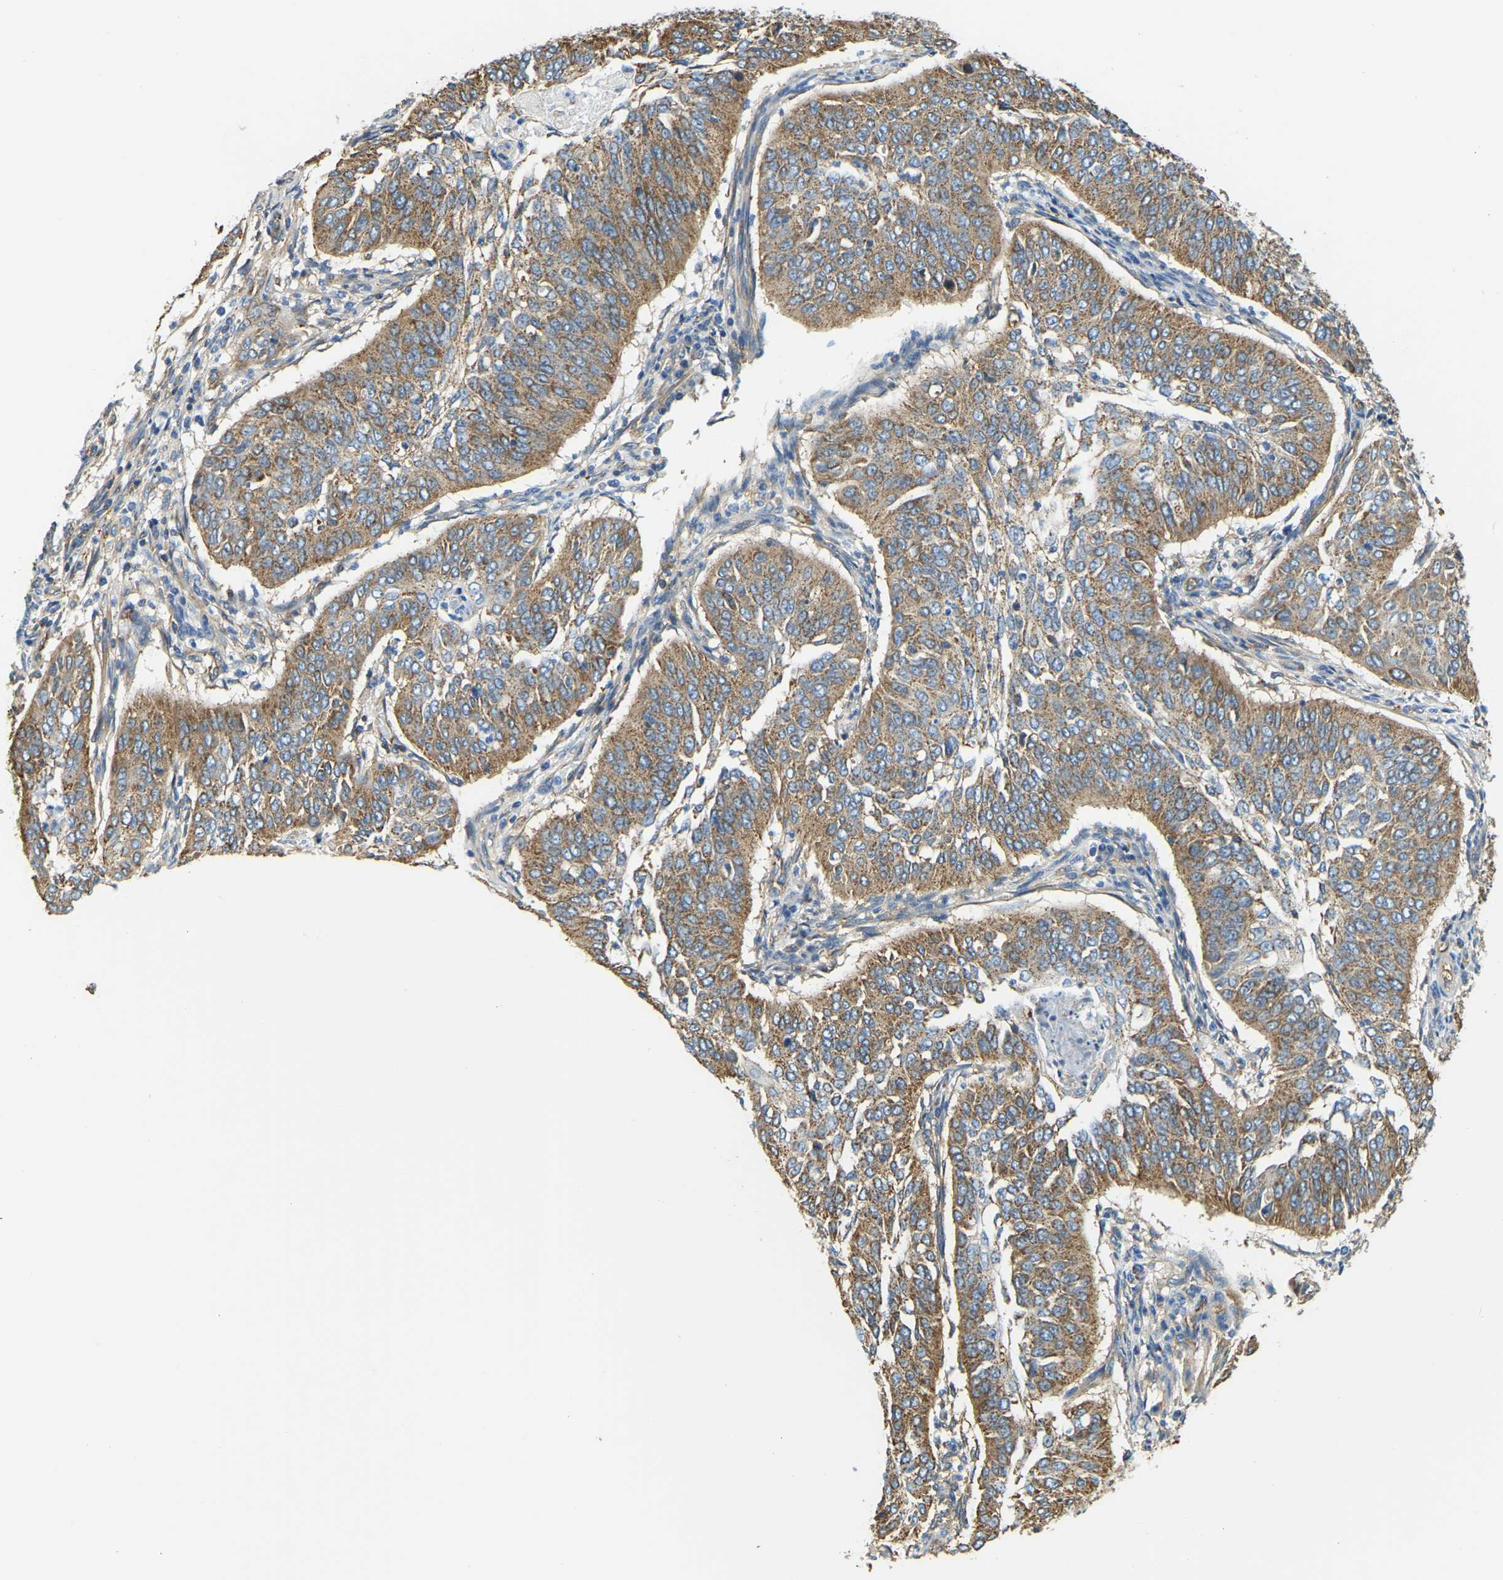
{"staining": {"intensity": "moderate", "quantity": ">75%", "location": "cytoplasmic/membranous"}, "tissue": "cervical cancer", "cell_type": "Tumor cells", "image_type": "cancer", "snomed": [{"axis": "morphology", "description": "Normal tissue, NOS"}, {"axis": "morphology", "description": "Squamous cell carcinoma, NOS"}, {"axis": "topography", "description": "Cervix"}], "caption": "Protein staining demonstrates moderate cytoplasmic/membranous positivity in about >75% of tumor cells in cervical cancer (squamous cell carcinoma). The staining was performed using DAB (3,3'-diaminobenzidine) to visualize the protein expression in brown, while the nuclei were stained in blue with hematoxylin (Magnification: 20x).", "gene": "AHNAK", "patient": {"sex": "female", "age": 39}}